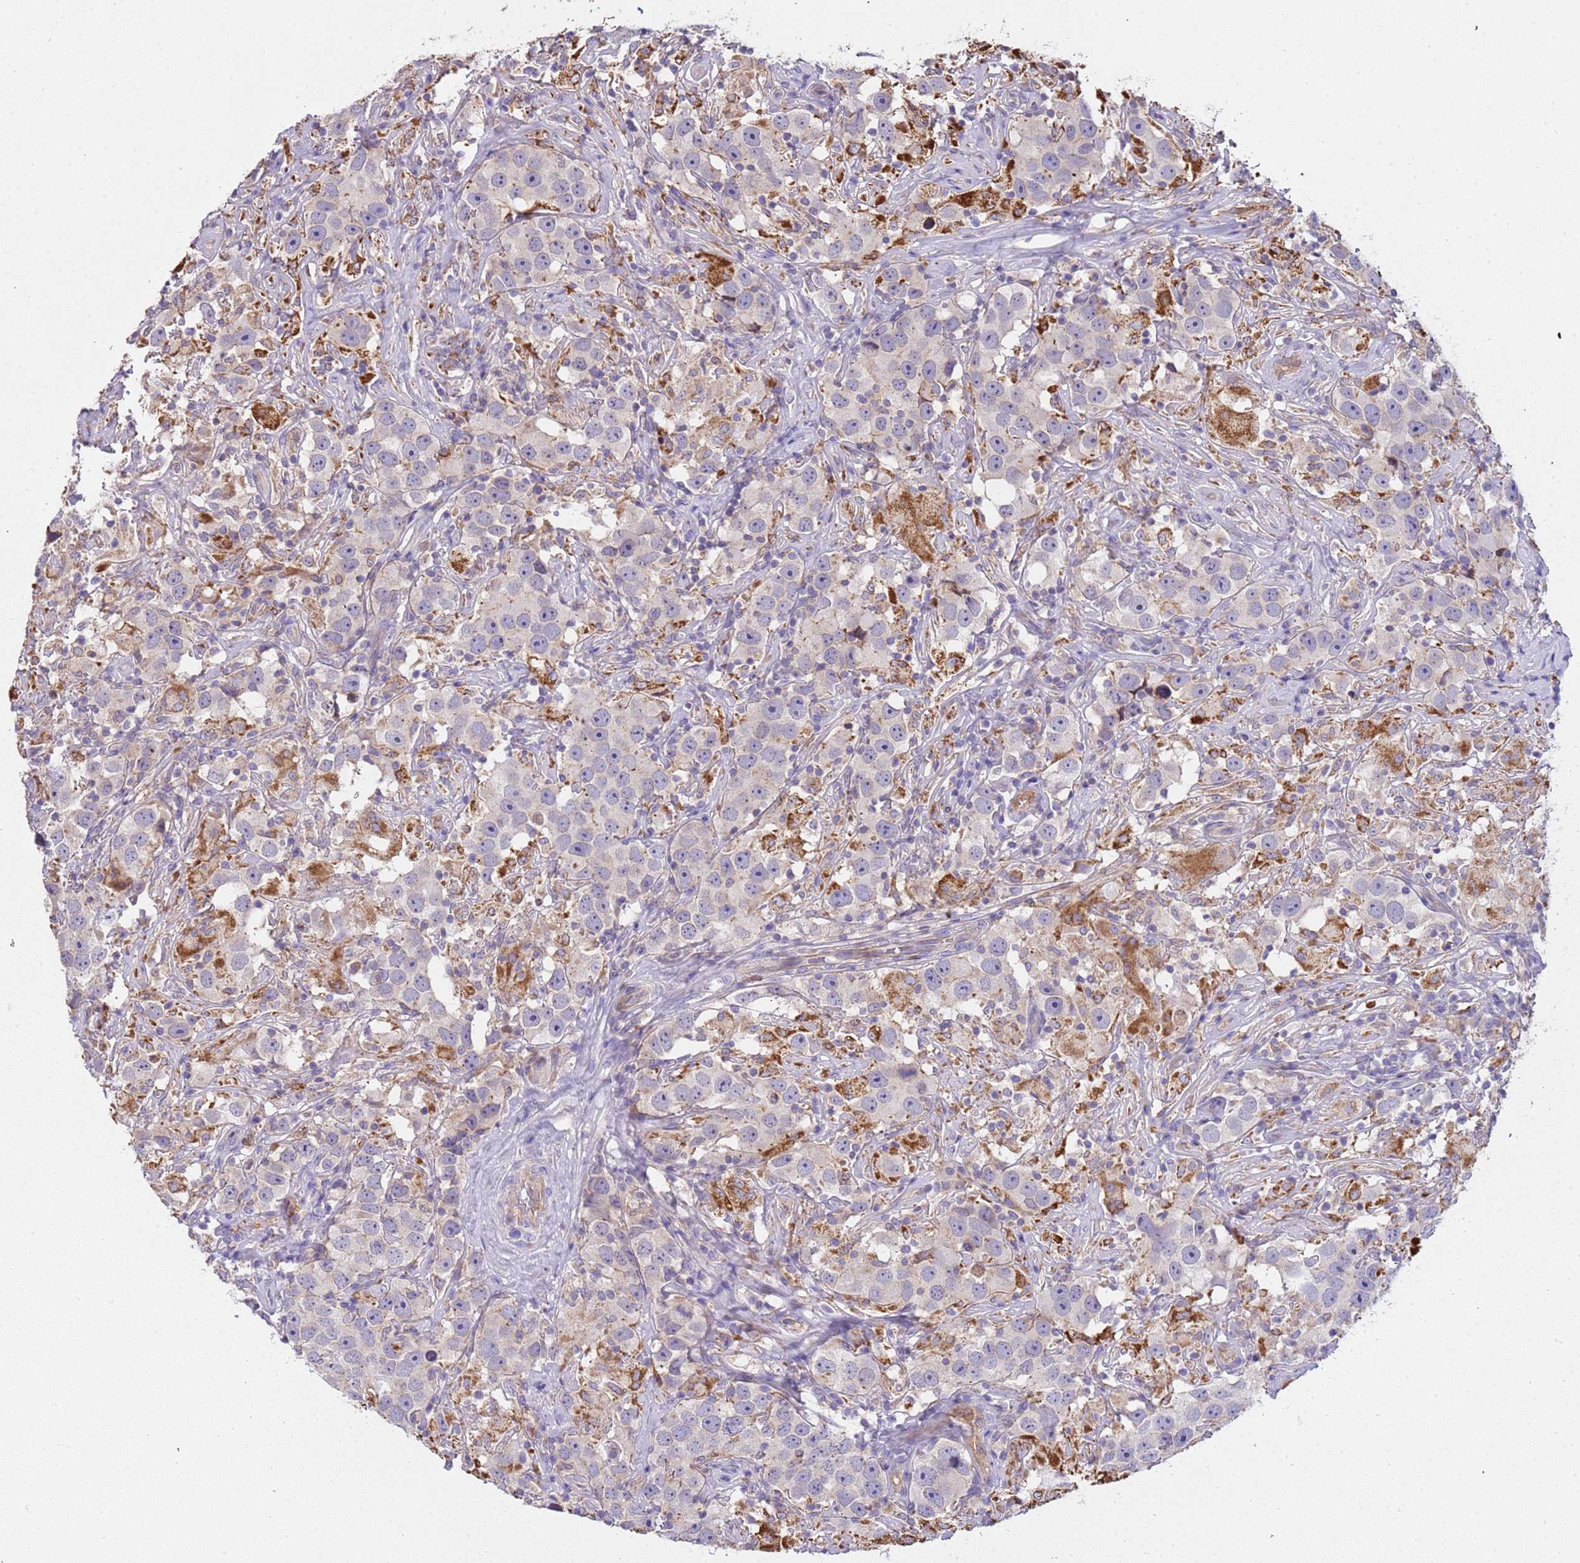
{"staining": {"intensity": "negative", "quantity": "none", "location": "none"}, "tissue": "testis cancer", "cell_type": "Tumor cells", "image_type": "cancer", "snomed": [{"axis": "morphology", "description": "Seminoma, NOS"}, {"axis": "topography", "description": "Testis"}], "caption": "Immunohistochemistry histopathology image of human testis cancer (seminoma) stained for a protein (brown), which reveals no positivity in tumor cells. Nuclei are stained in blue.", "gene": "PLCXD3", "patient": {"sex": "male", "age": 49}}